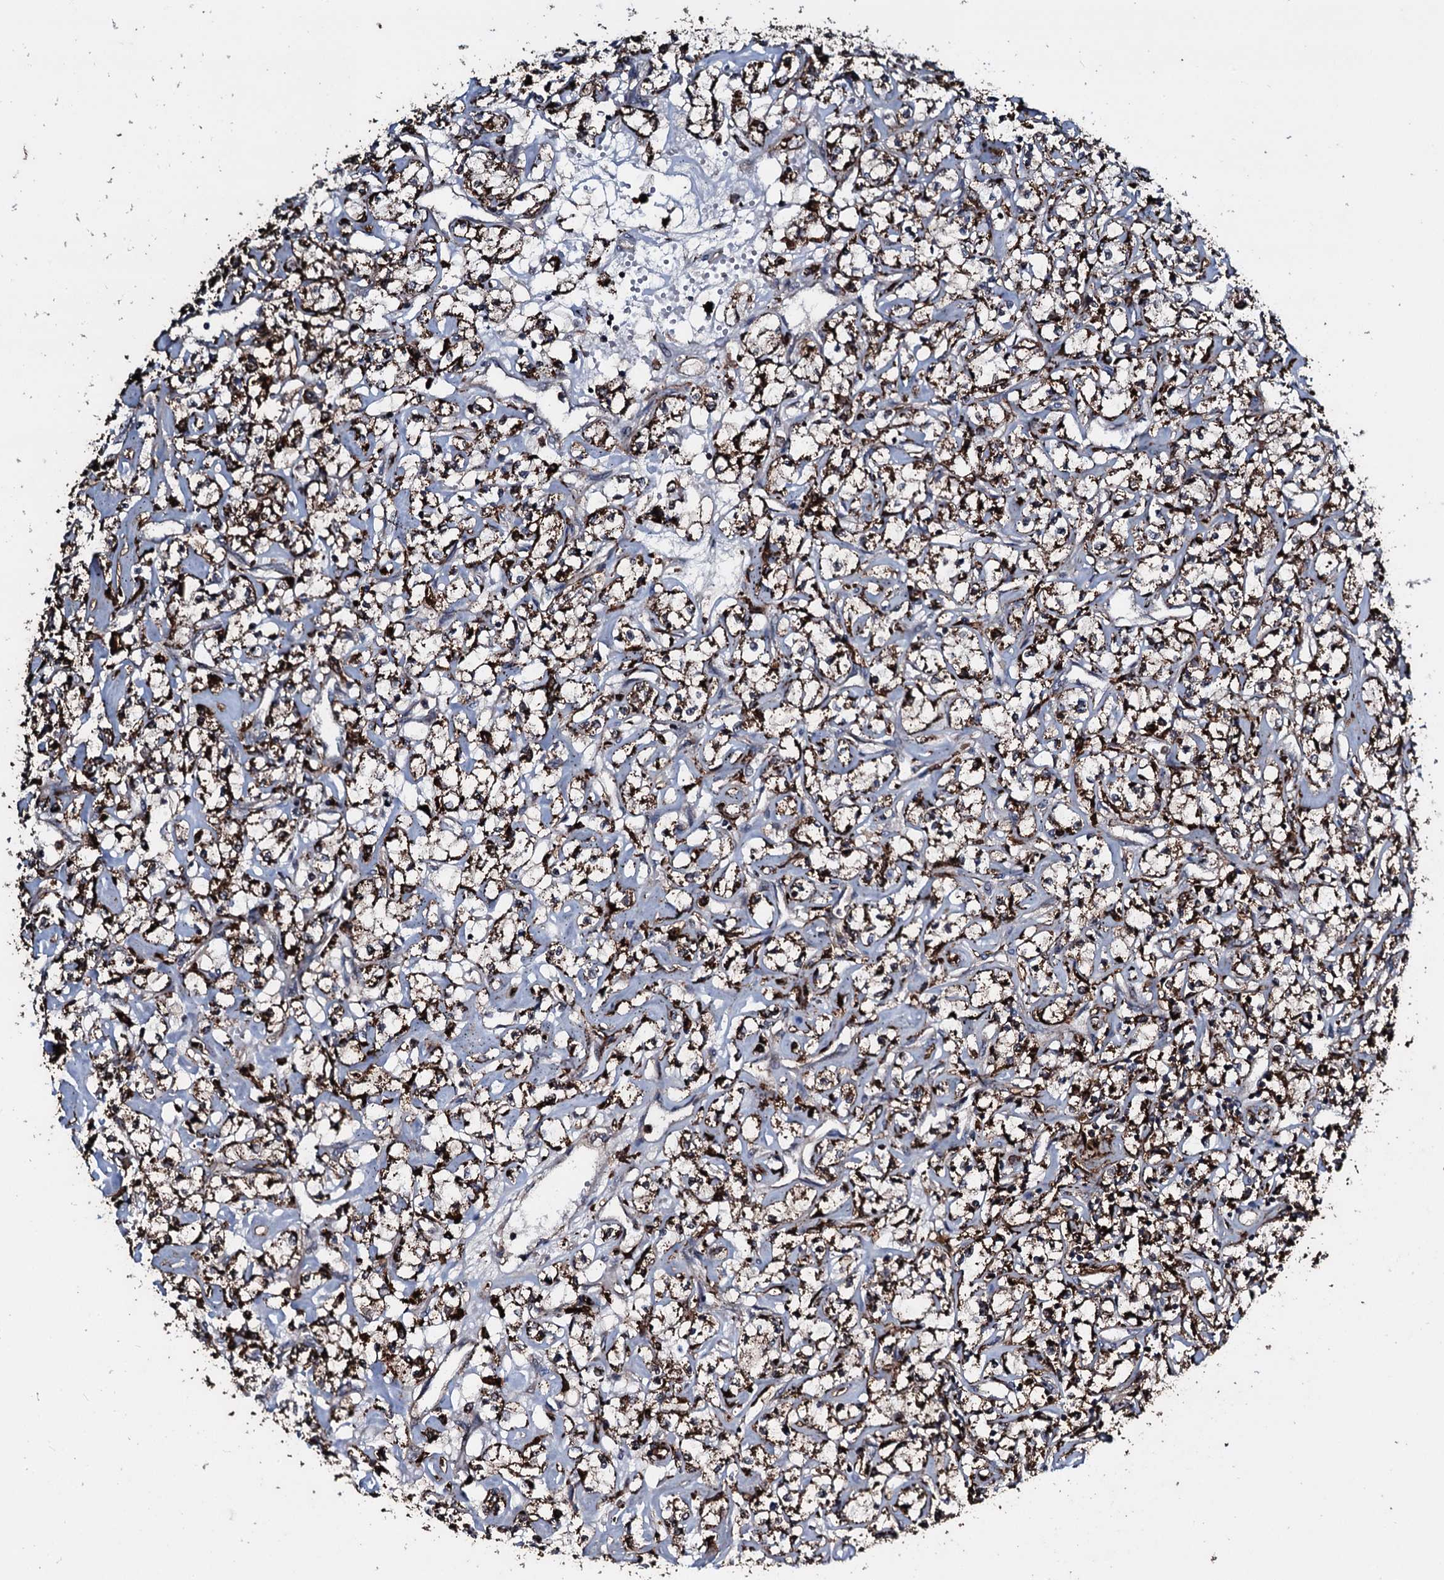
{"staining": {"intensity": "moderate", "quantity": ">75%", "location": "cytoplasmic/membranous"}, "tissue": "renal cancer", "cell_type": "Tumor cells", "image_type": "cancer", "snomed": [{"axis": "morphology", "description": "Adenocarcinoma, NOS"}, {"axis": "topography", "description": "Kidney"}], "caption": "Protein staining of renal cancer tissue reveals moderate cytoplasmic/membranous positivity in approximately >75% of tumor cells.", "gene": "TPGS2", "patient": {"sex": "female", "age": 59}}